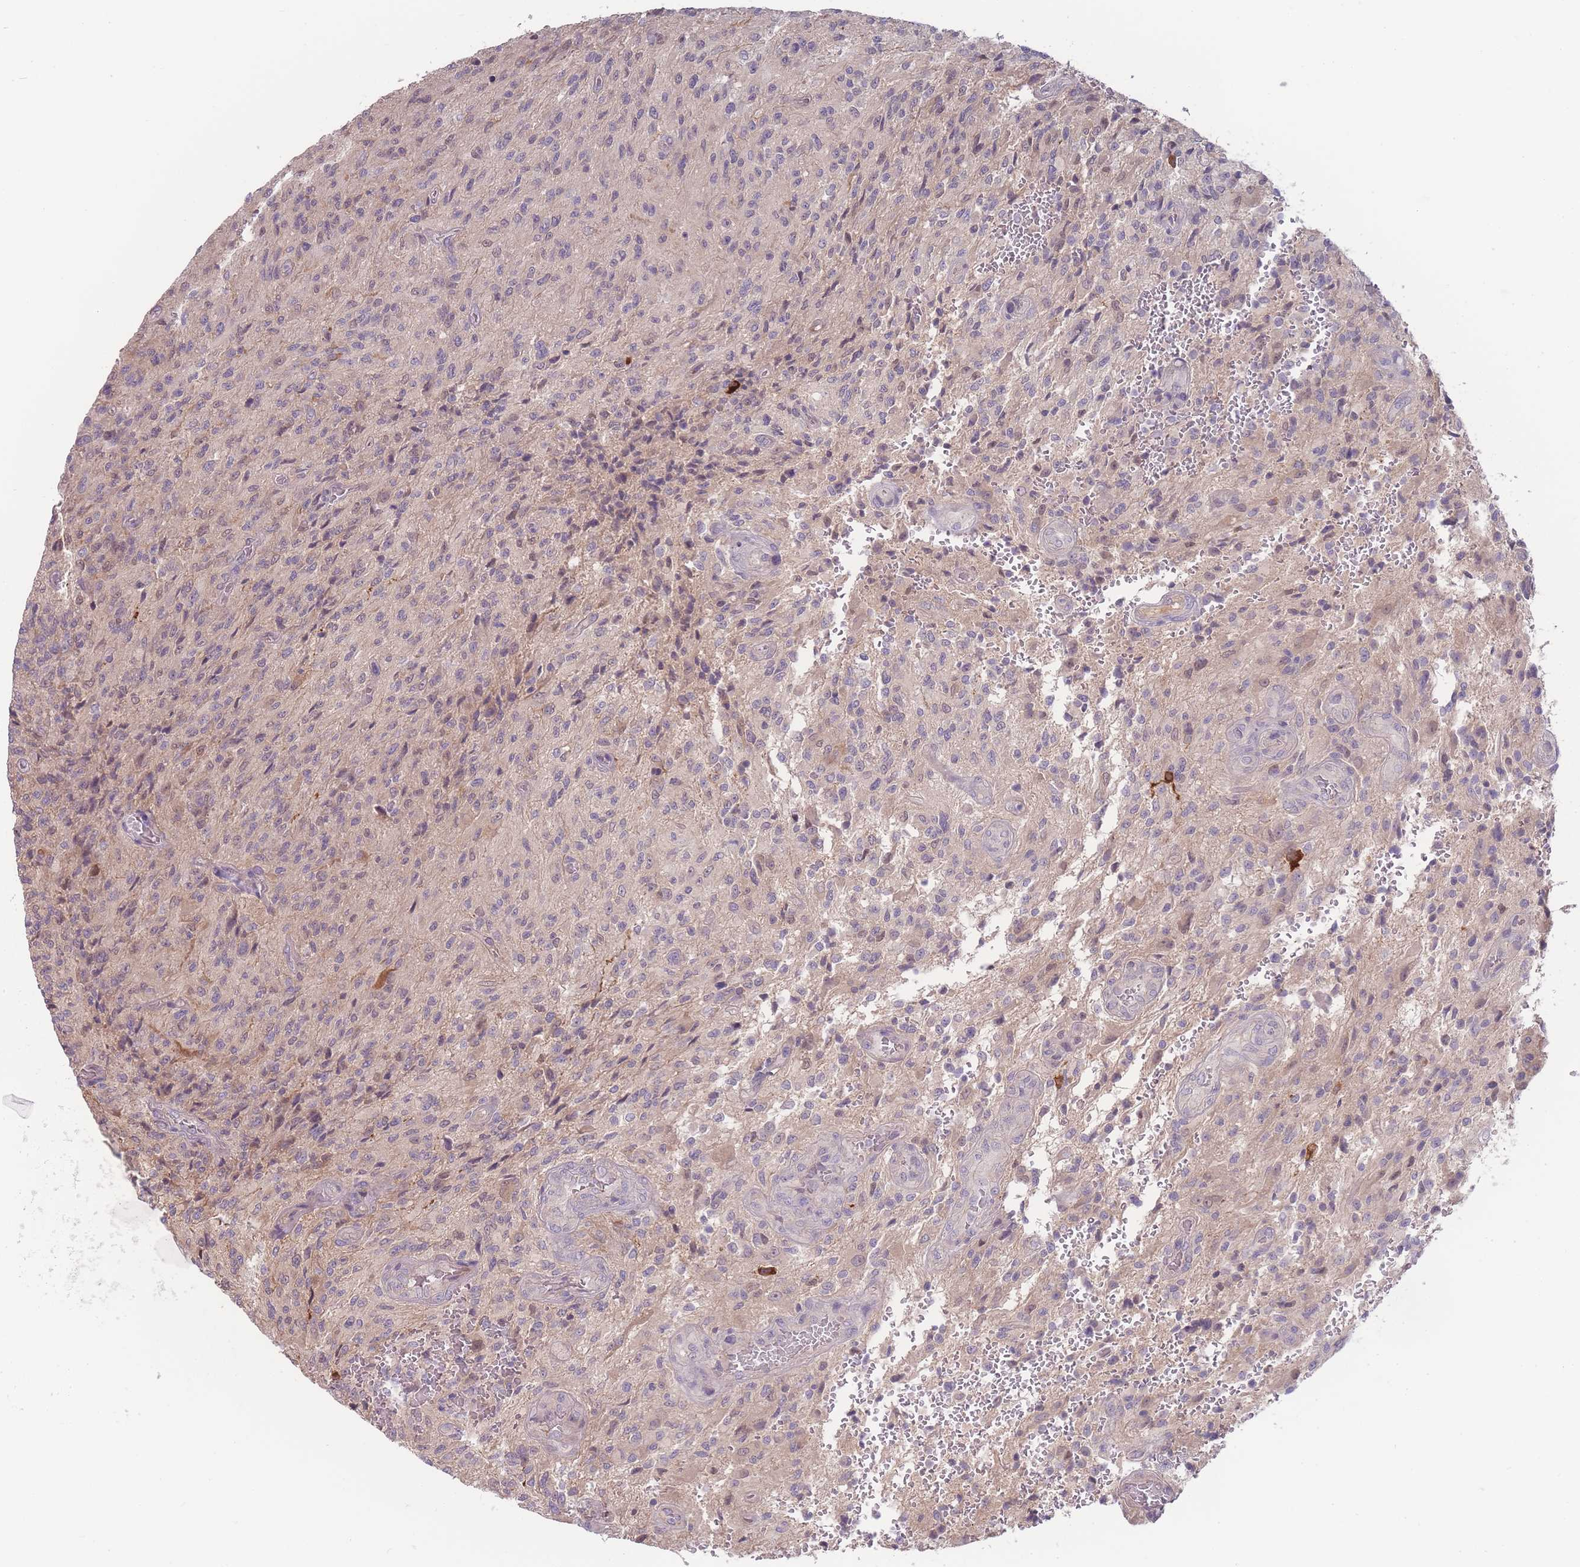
{"staining": {"intensity": "weak", "quantity": "<25%", "location": "cytoplasmic/membranous,nuclear"}, "tissue": "glioma", "cell_type": "Tumor cells", "image_type": "cancer", "snomed": [{"axis": "morphology", "description": "Normal tissue, NOS"}, {"axis": "morphology", "description": "Glioma, malignant, High grade"}, {"axis": "topography", "description": "Cerebral cortex"}], "caption": "Immunohistochemistry (IHC) histopathology image of neoplastic tissue: malignant glioma (high-grade) stained with DAB (3,3'-diaminobenzidine) exhibits no significant protein positivity in tumor cells. (DAB immunohistochemistry with hematoxylin counter stain).", "gene": "SPHKAP", "patient": {"sex": "male", "age": 56}}